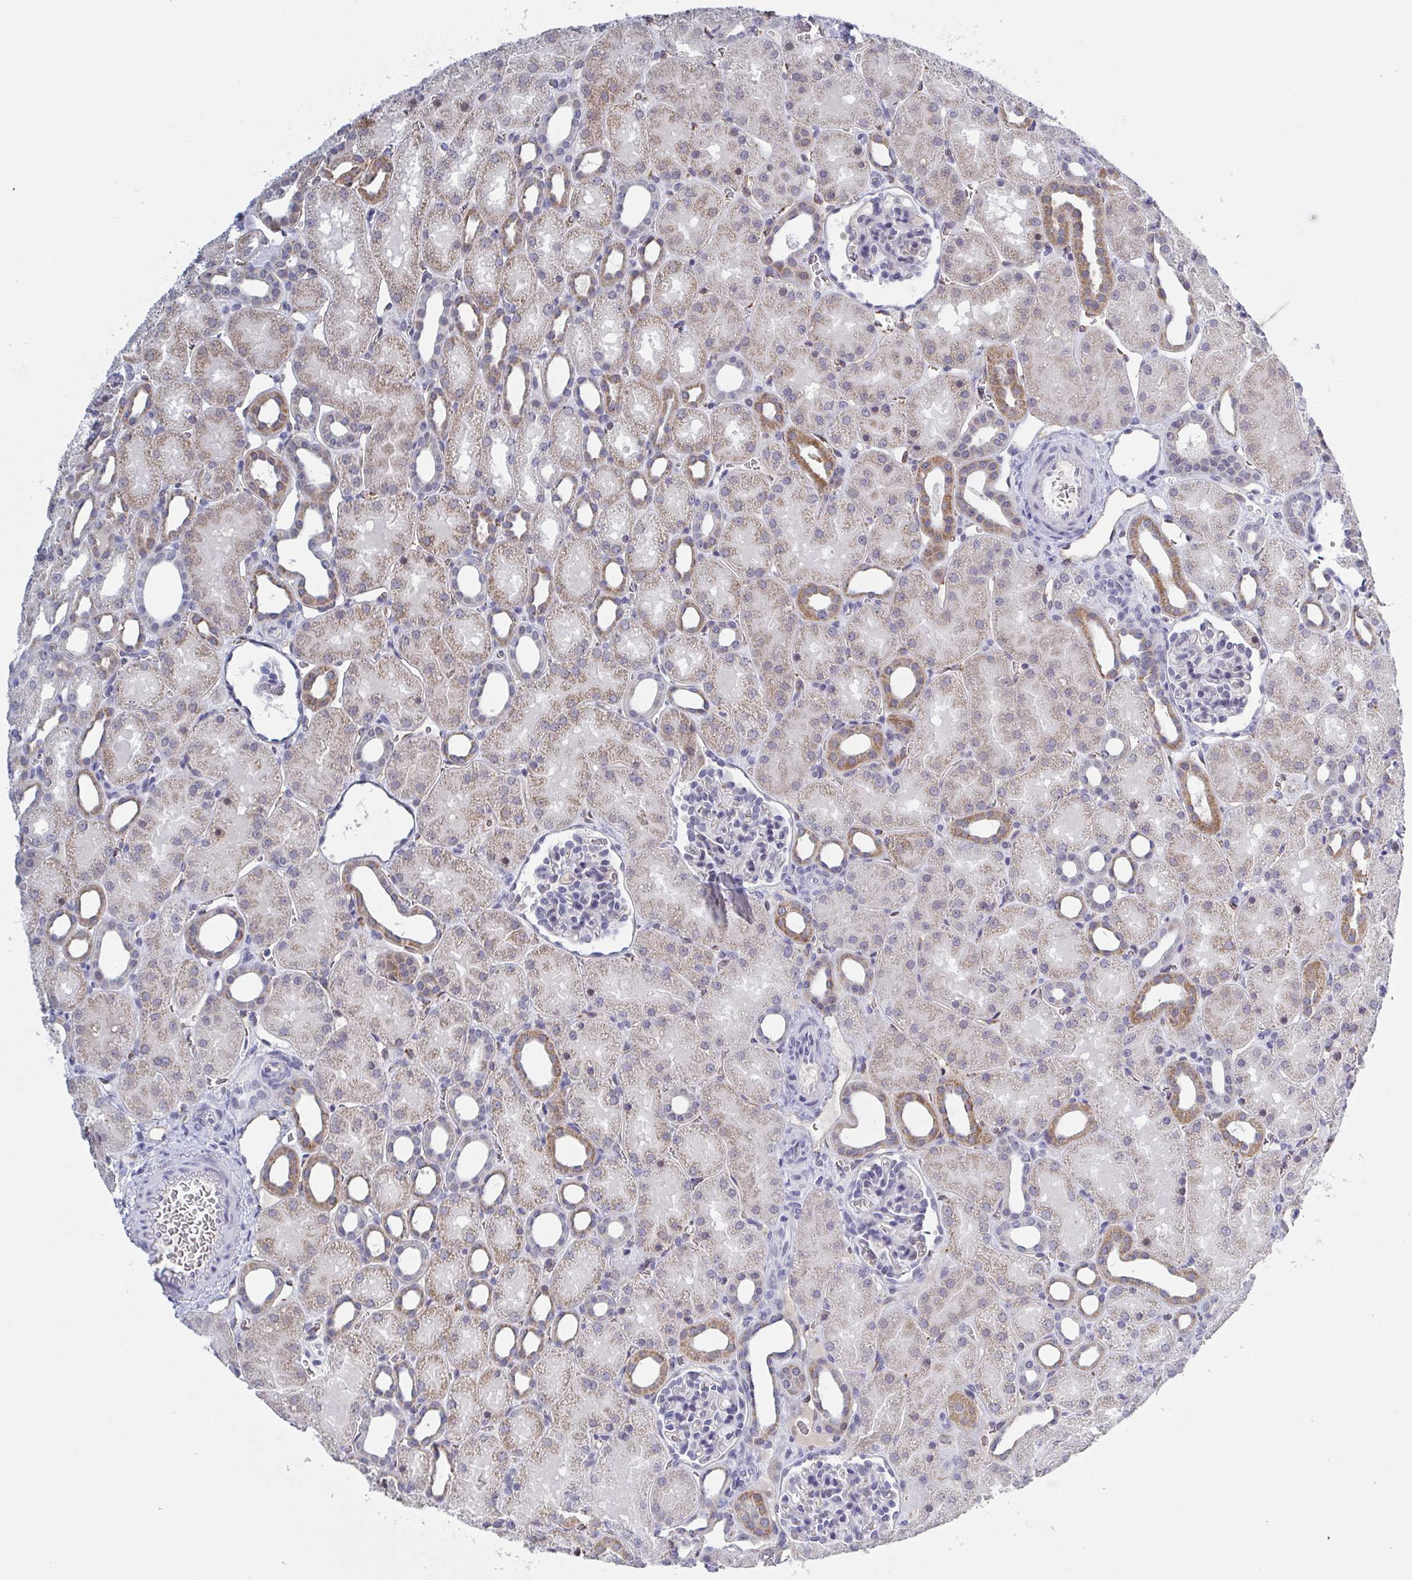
{"staining": {"intensity": "negative", "quantity": "none", "location": "none"}, "tissue": "kidney", "cell_type": "Cells in glomeruli", "image_type": "normal", "snomed": [{"axis": "morphology", "description": "Normal tissue, NOS"}, {"axis": "topography", "description": "Kidney"}], "caption": "An image of human kidney is negative for staining in cells in glomeruli. (DAB (3,3'-diaminobenzidine) IHC, high magnification).", "gene": "KDM4D", "patient": {"sex": "male", "age": 2}}